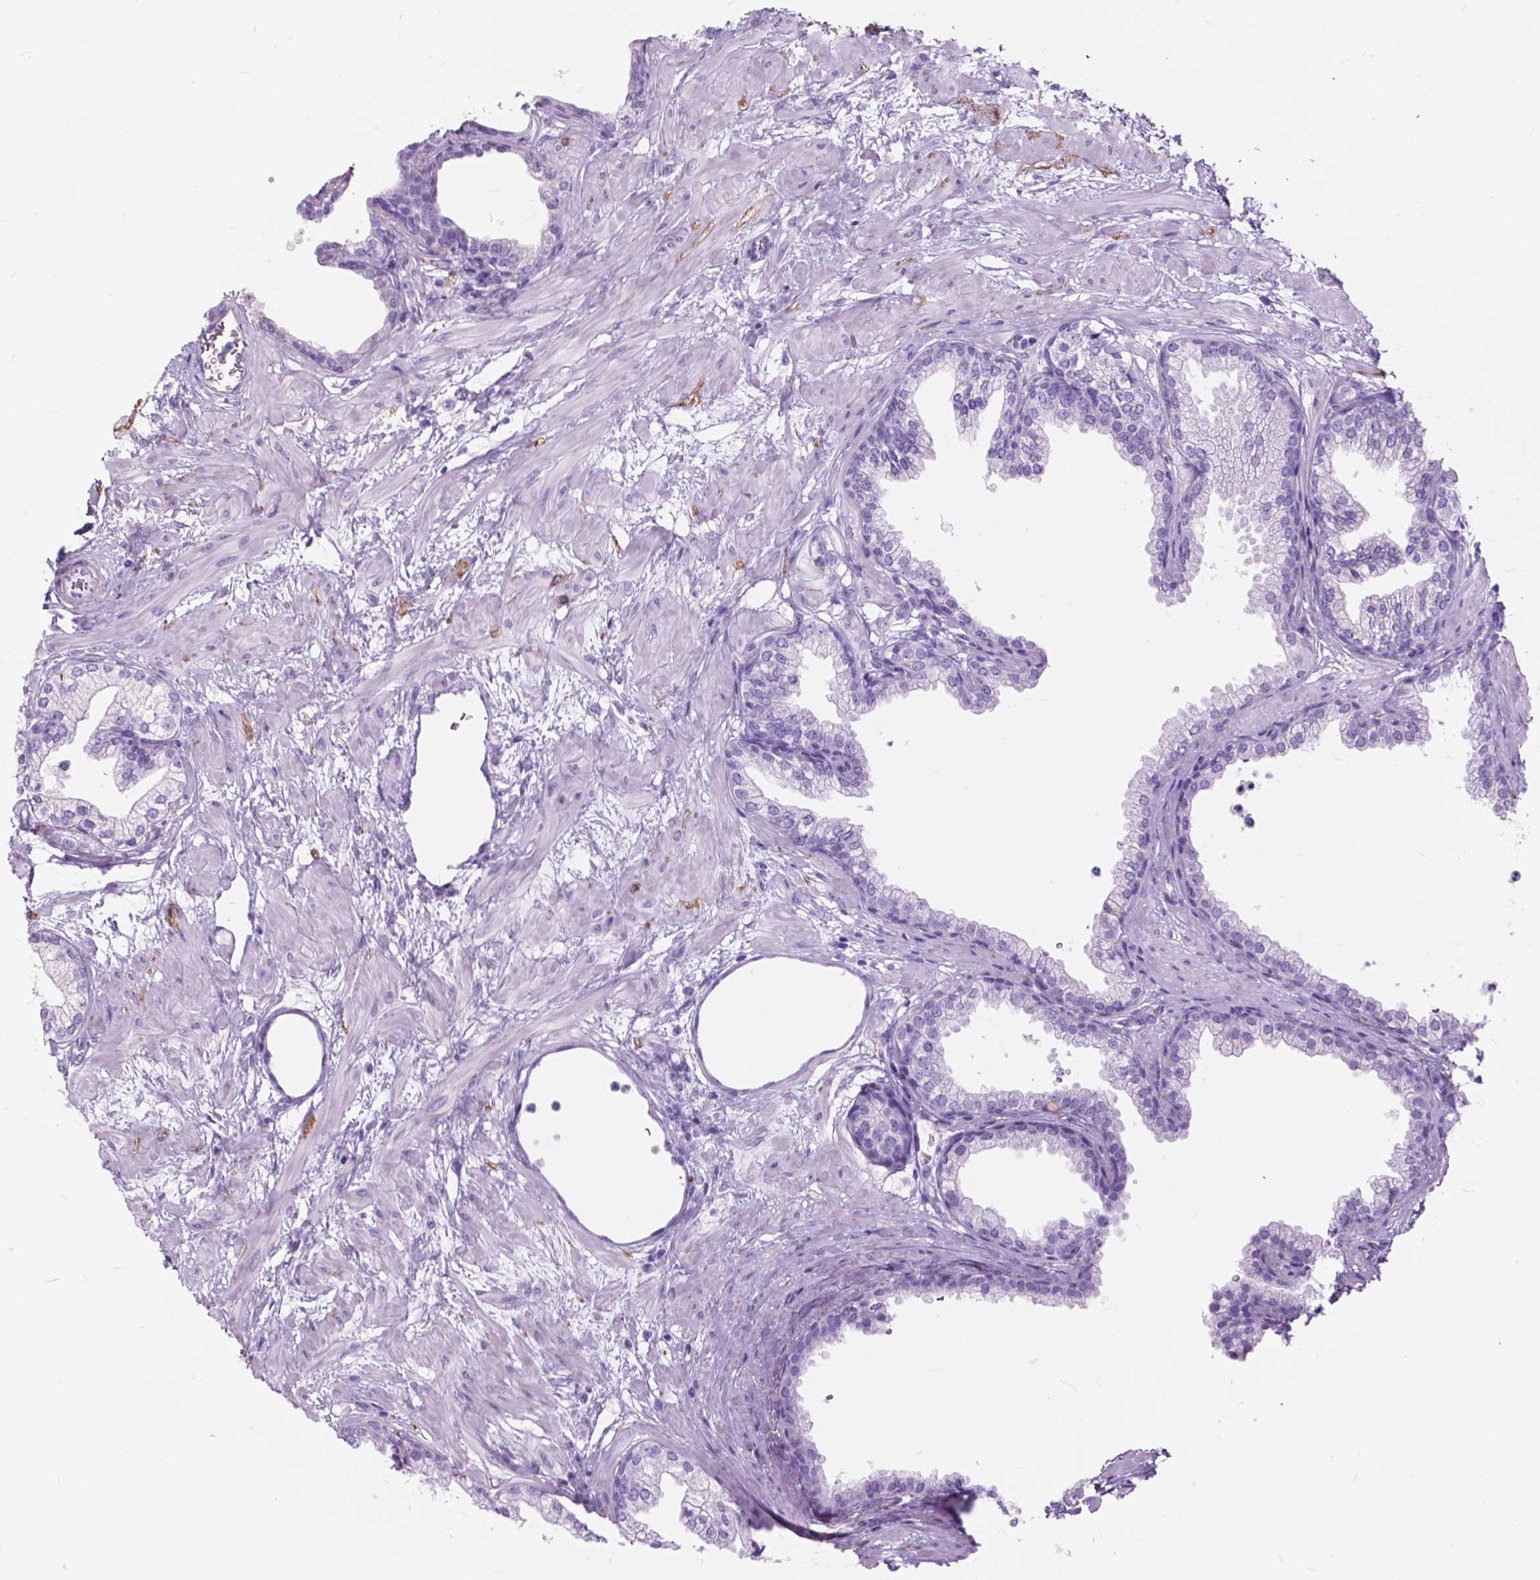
{"staining": {"intensity": "negative", "quantity": "none", "location": "none"}, "tissue": "prostate", "cell_type": "Glandular cells", "image_type": "normal", "snomed": [{"axis": "morphology", "description": "Normal tissue, NOS"}, {"axis": "topography", "description": "Prostate"}], "caption": "Human prostate stained for a protein using immunohistochemistry (IHC) exhibits no staining in glandular cells.", "gene": "FXYD2", "patient": {"sex": "male", "age": 37}}